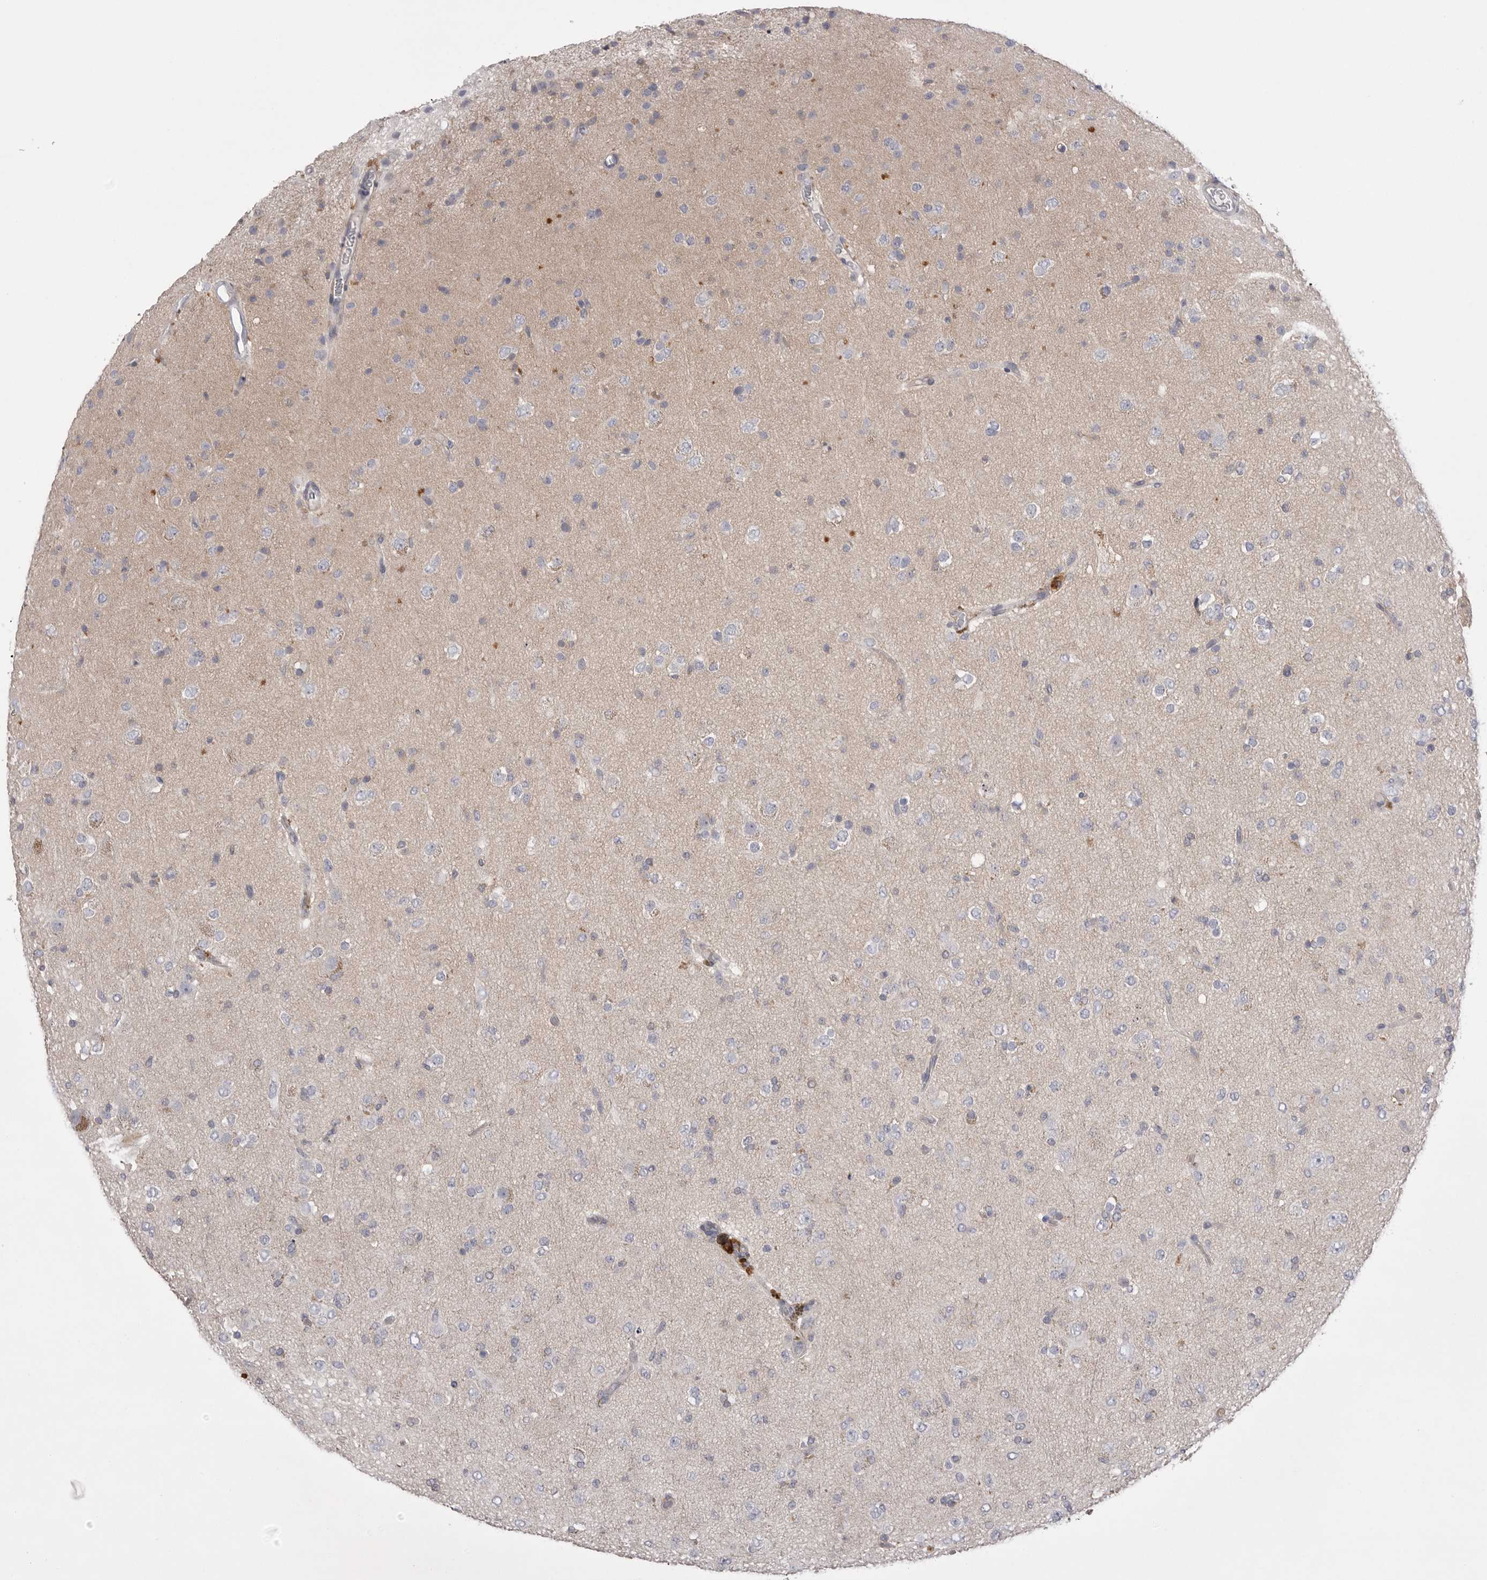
{"staining": {"intensity": "negative", "quantity": "none", "location": "none"}, "tissue": "glioma", "cell_type": "Tumor cells", "image_type": "cancer", "snomed": [{"axis": "morphology", "description": "Glioma, malignant, Low grade"}, {"axis": "topography", "description": "Brain"}], "caption": "Tumor cells are negative for protein expression in human malignant low-grade glioma.", "gene": "VAC14", "patient": {"sex": "male", "age": 65}}